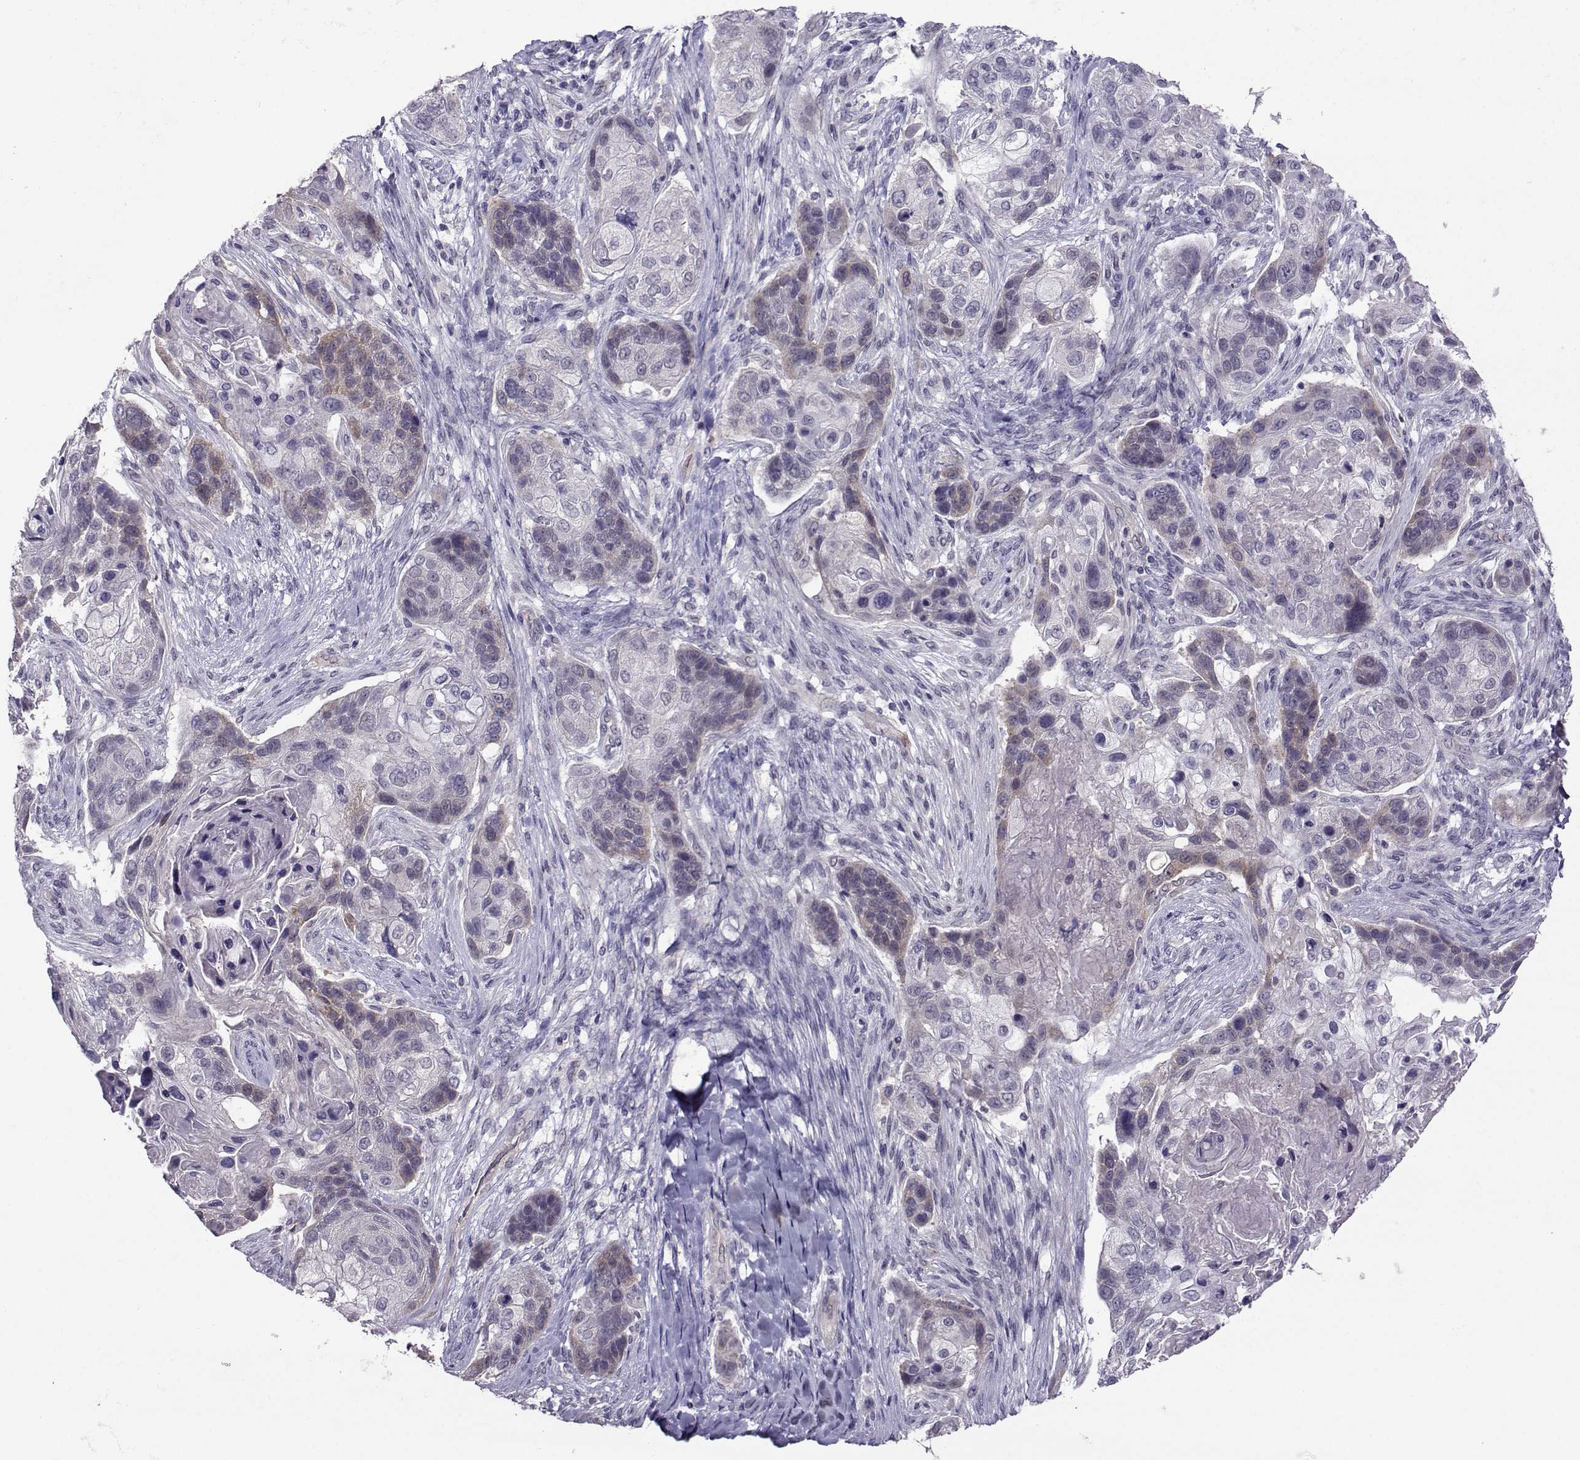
{"staining": {"intensity": "weak", "quantity": "<25%", "location": "cytoplasmic/membranous"}, "tissue": "lung cancer", "cell_type": "Tumor cells", "image_type": "cancer", "snomed": [{"axis": "morphology", "description": "Squamous cell carcinoma, NOS"}, {"axis": "topography", "description": "Lung"}], "caption": "There is no significant staining in tumor cells of squamous cell carcinoma (lung).", "gene": "DDX20", "patient": {"sex": "male", "age": 69}}